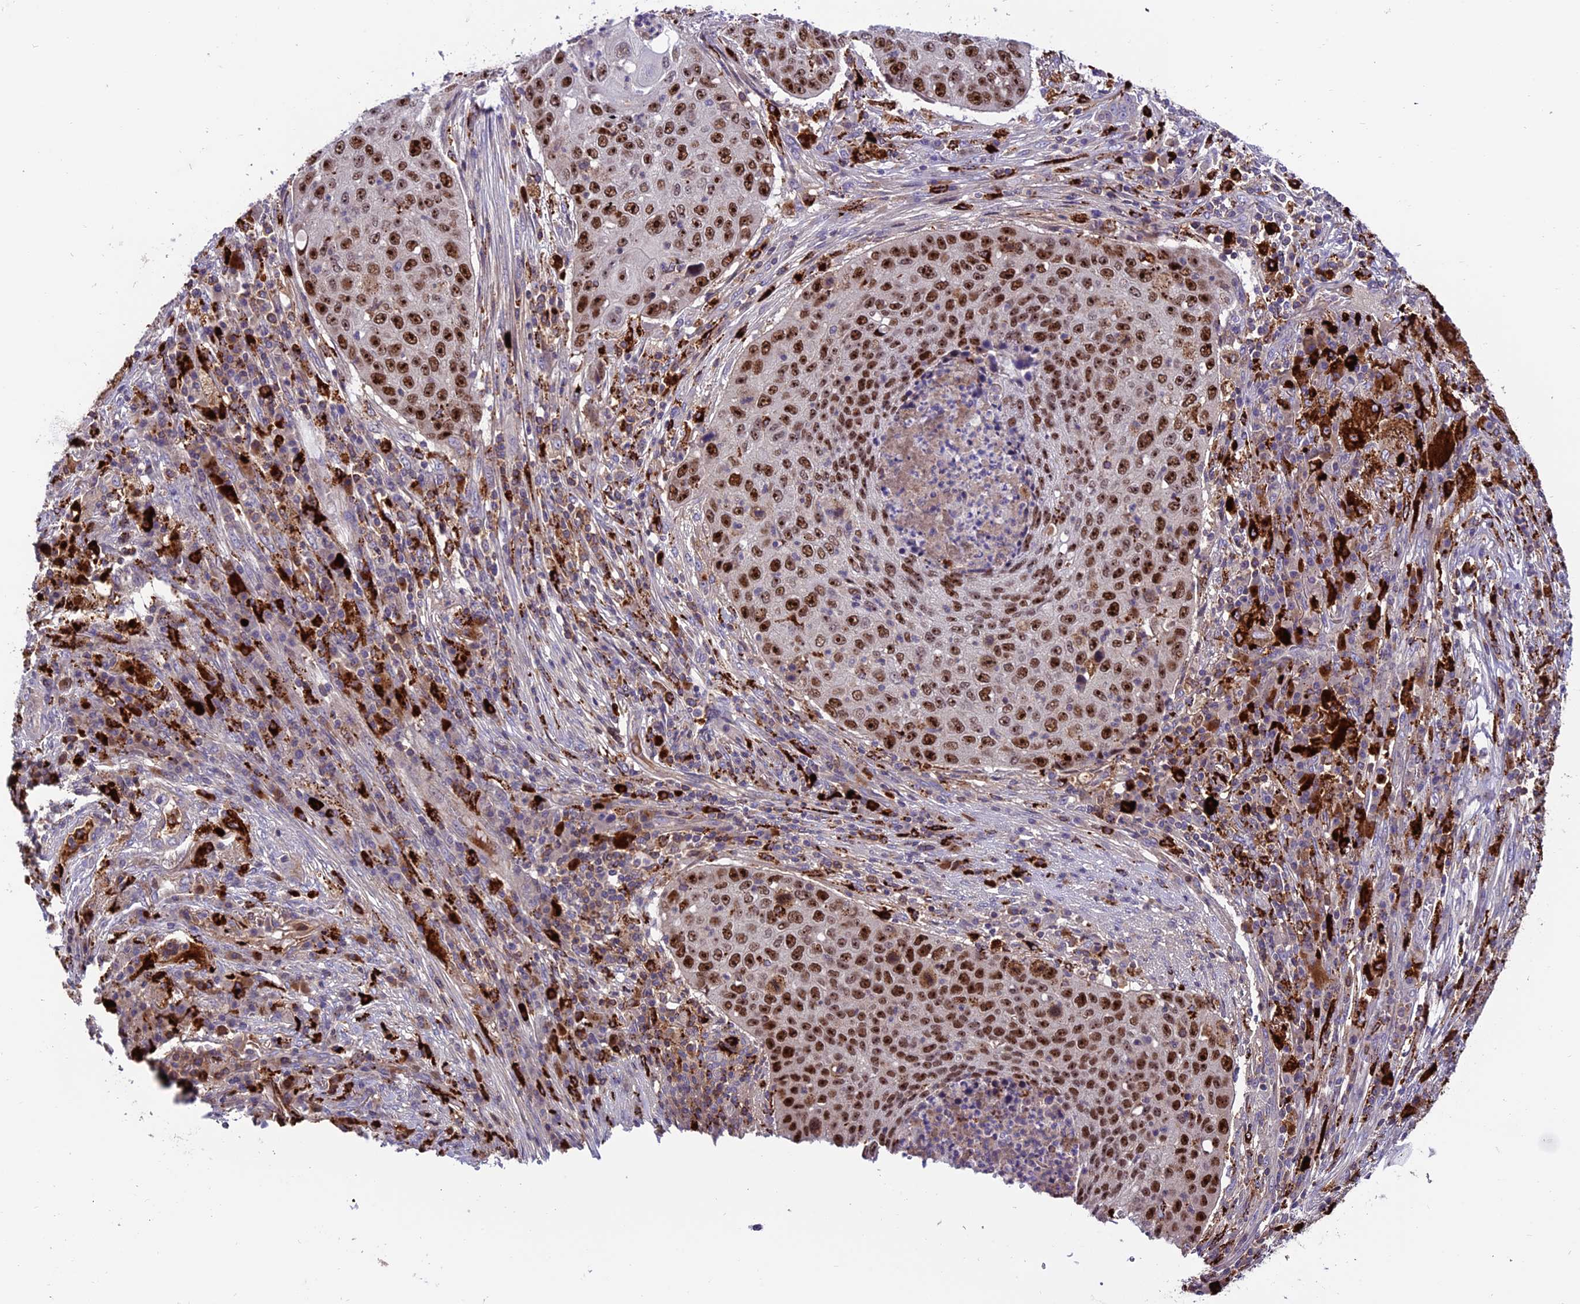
{"staining": {"intensity": "strong", "quantity": ">75%", "location": "nuclear"}, "tissue": "lung cancer", "cell_type": "Tumor cells", "image_type": "cancer", "snomed": [{"axis": "morphology", "description": "Squamous cell carcinoma, NOS"}, {"axis": "topography", "description": "Lung"}], "caption": "Tumor cells display high levels of strong nuclear expression in approximately >75% of cells in lung cancer (squamous cell carcinoma). (DAB IHC with brightfield microscopy, high magnification).", "gene": "ARHGEF18", "patient": {"sex": "female", "age": 63}}